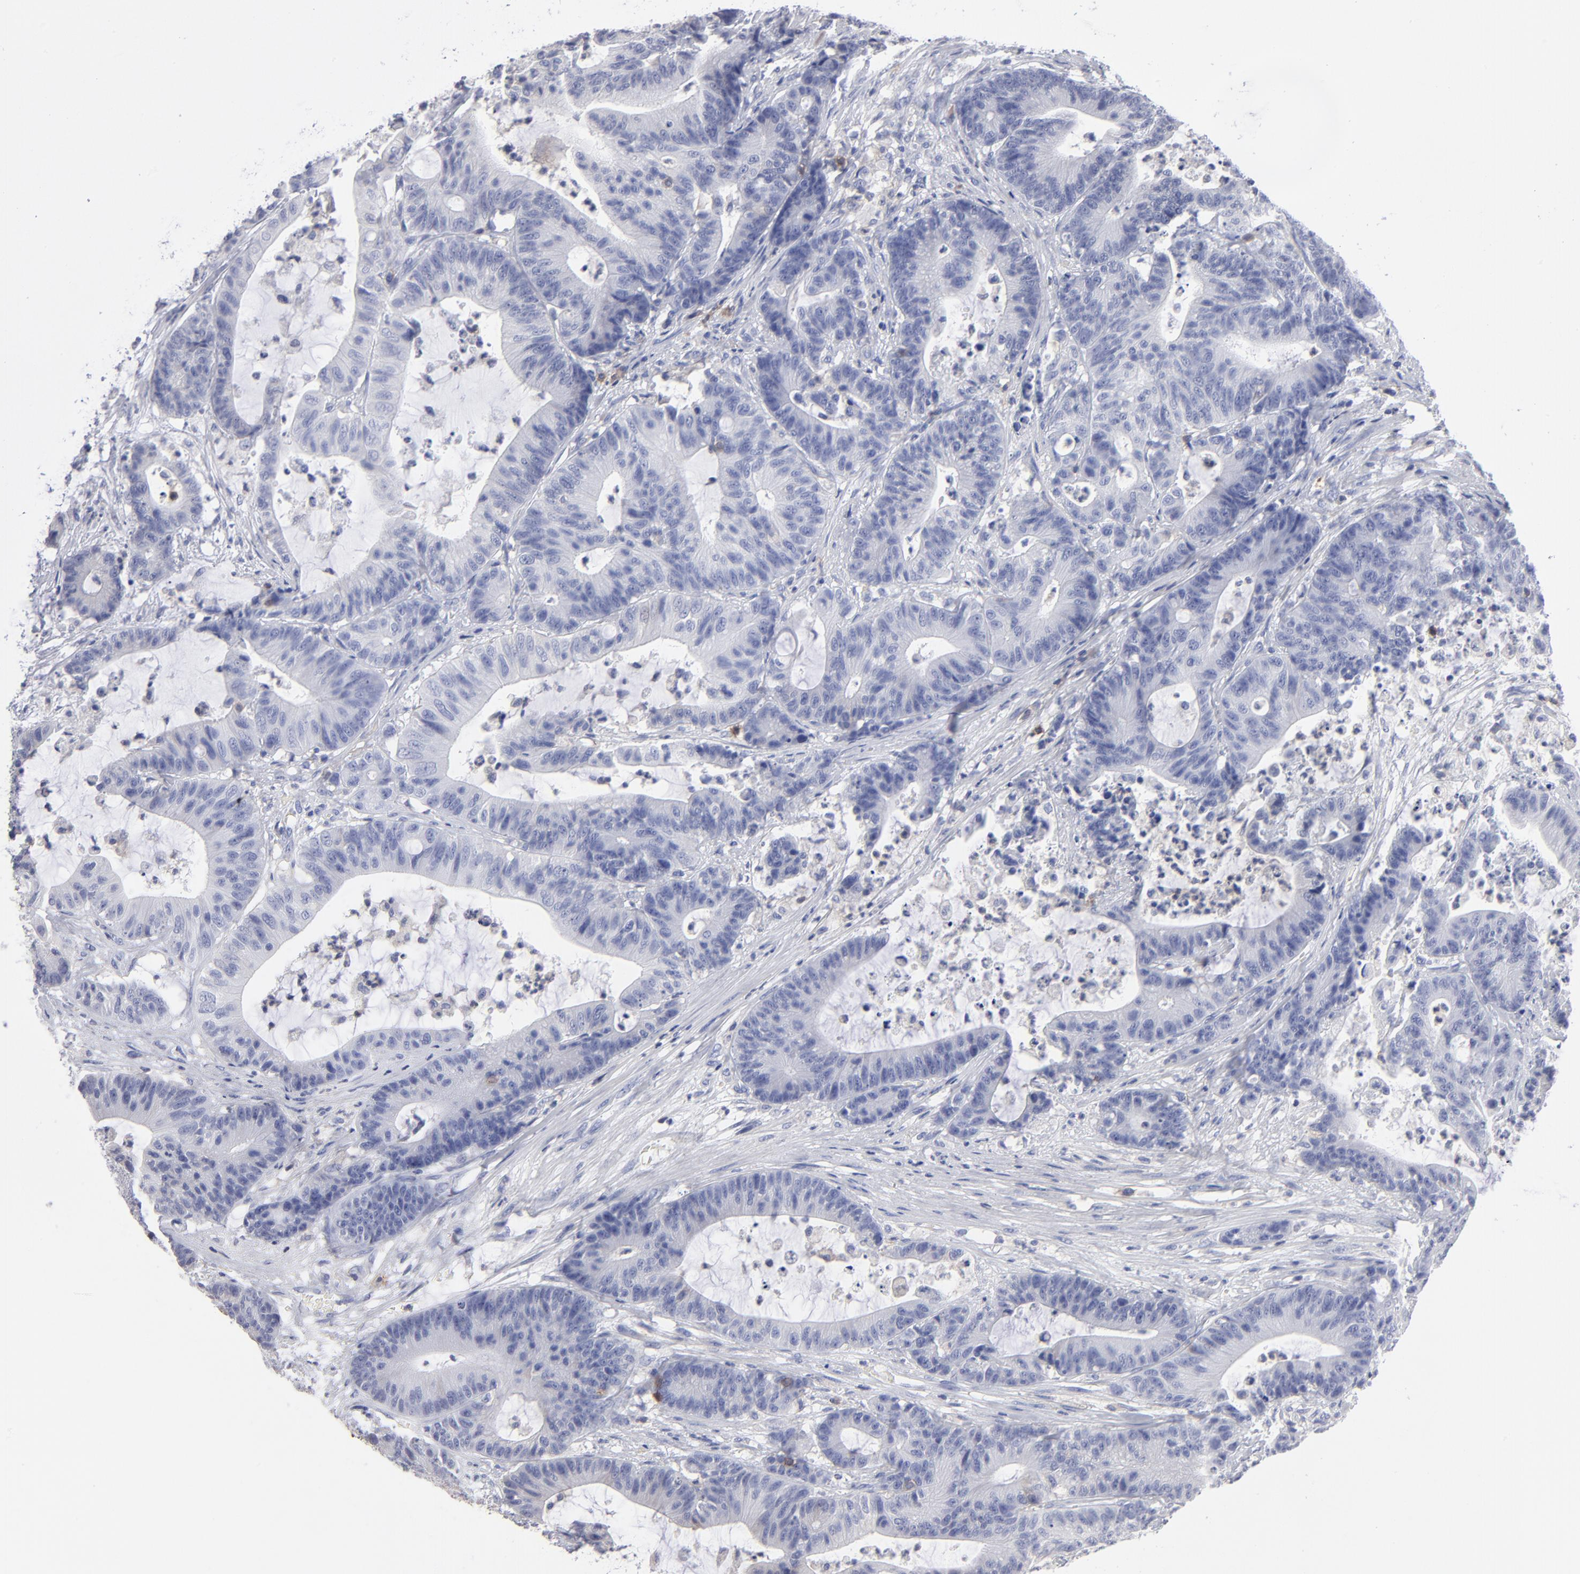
{"staining": {"intensity": "negative", "quantity": "none", "location": "none"}, "tissue": "colorectal cancer", "cell_type": "Tumor cells", "image_type": "cancer", "snomed": [{"axis": "morphology", "description": "Adenocarcinoma, NOS"}, {"axis": "topography", "description": "Colon"}], "caption": "Micrograph shows no protein staining in tumor cells of colorectal adenocarcinoma tissue.", "gene": "LAT2", "patient": {"sex": "female", "age": 84}}